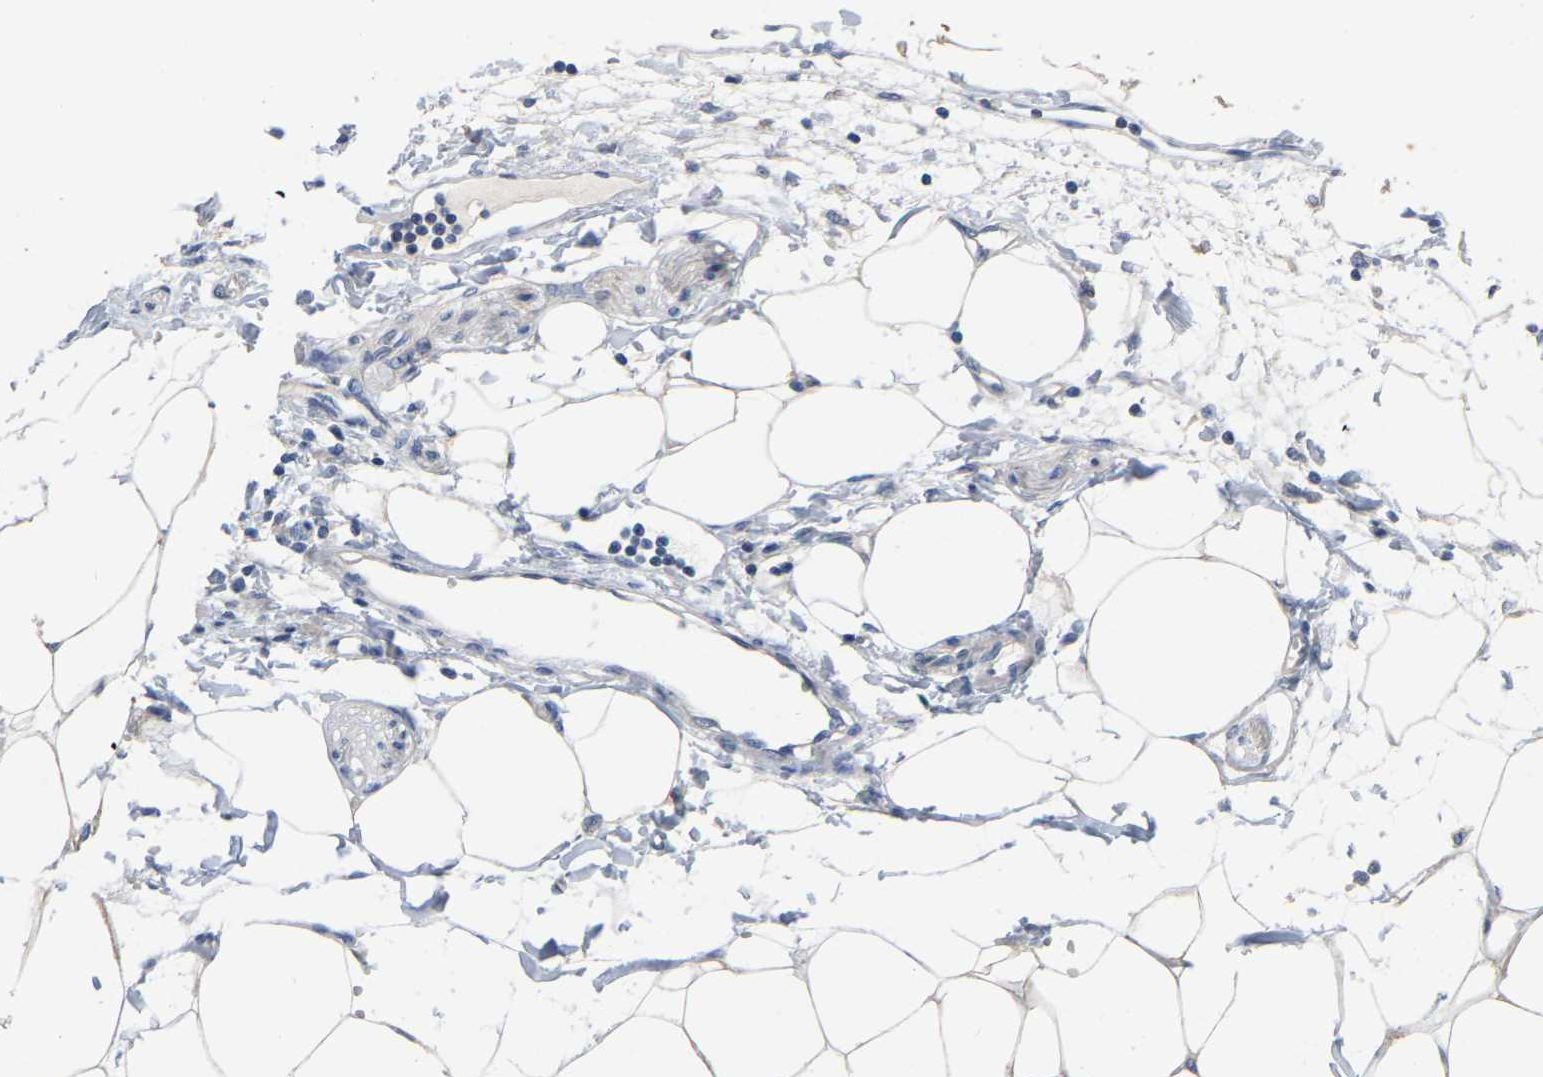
{"staining": {"intensity": "negative", "quantity": "none", "location": "none"}, "tissue": "adipose tissue", "cell_type": "Adipocytes", "image_type": "normal", "snomed": [{"axis": "morphology", "description": "Normal tissue, NOS"}, {"axis": "morphology", "description": "Adenocarcinoma, NOS"}, {"axis": "topography", "description": "Colon"}, {"axis": "topography", "description": "Peripheral nerve tissue"}], "caption": "IHC histopathology image of unremarkable human adipose tissue stained for a protein (brown), which displays no expression in adipocytes. (DAB (3,3'-diaminobenzidine) immunohistochemistry (IHC) visualized using brightfield microscopy, high magnification).", "gene": "WIPI2", "patient": {"sex": "male", "age": 14}}